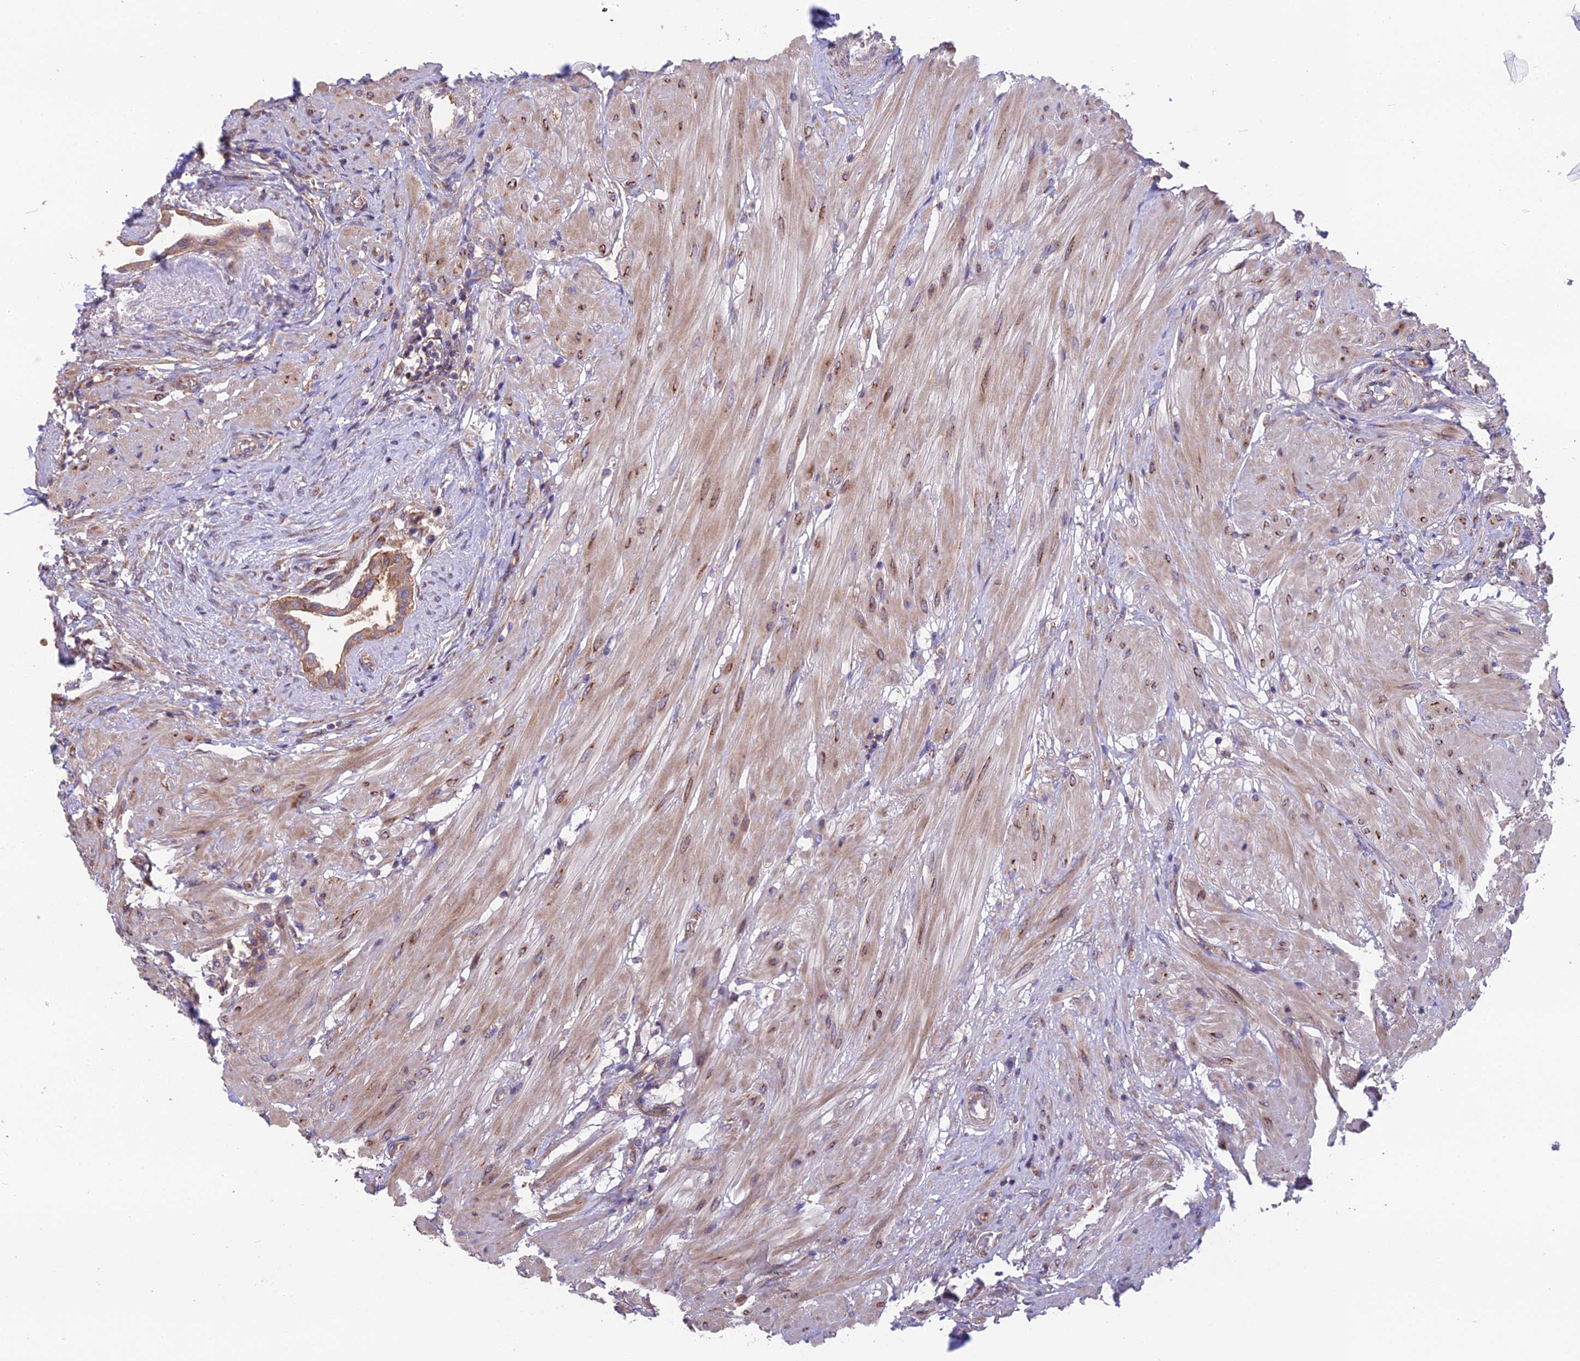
{"staining": {"intensity": "moderate", "quantity": ">75%", "location": "cytoplasmic/membranous"}, "tissue": "prostate", "cell_type": "Glandular cells", "image_type": "normal", "snomed": [{"axis": "morphology", "description": "Normal tissue, NOS"}, {"axis": "topography", "description": "Prostate"}], "caption": "Immunohistochemistry image of benign prostate: human prostate stained using immunohistochemistry (IHC) demonstrates medium levels of moderate protein expression localized specifically in the cytoplasmic/membranous of glandular cells, appearing as a cytoplasmic/membranous brown color.", "gene": "BLOC1S4", "patient": {"sex": "male", "age": 48}}